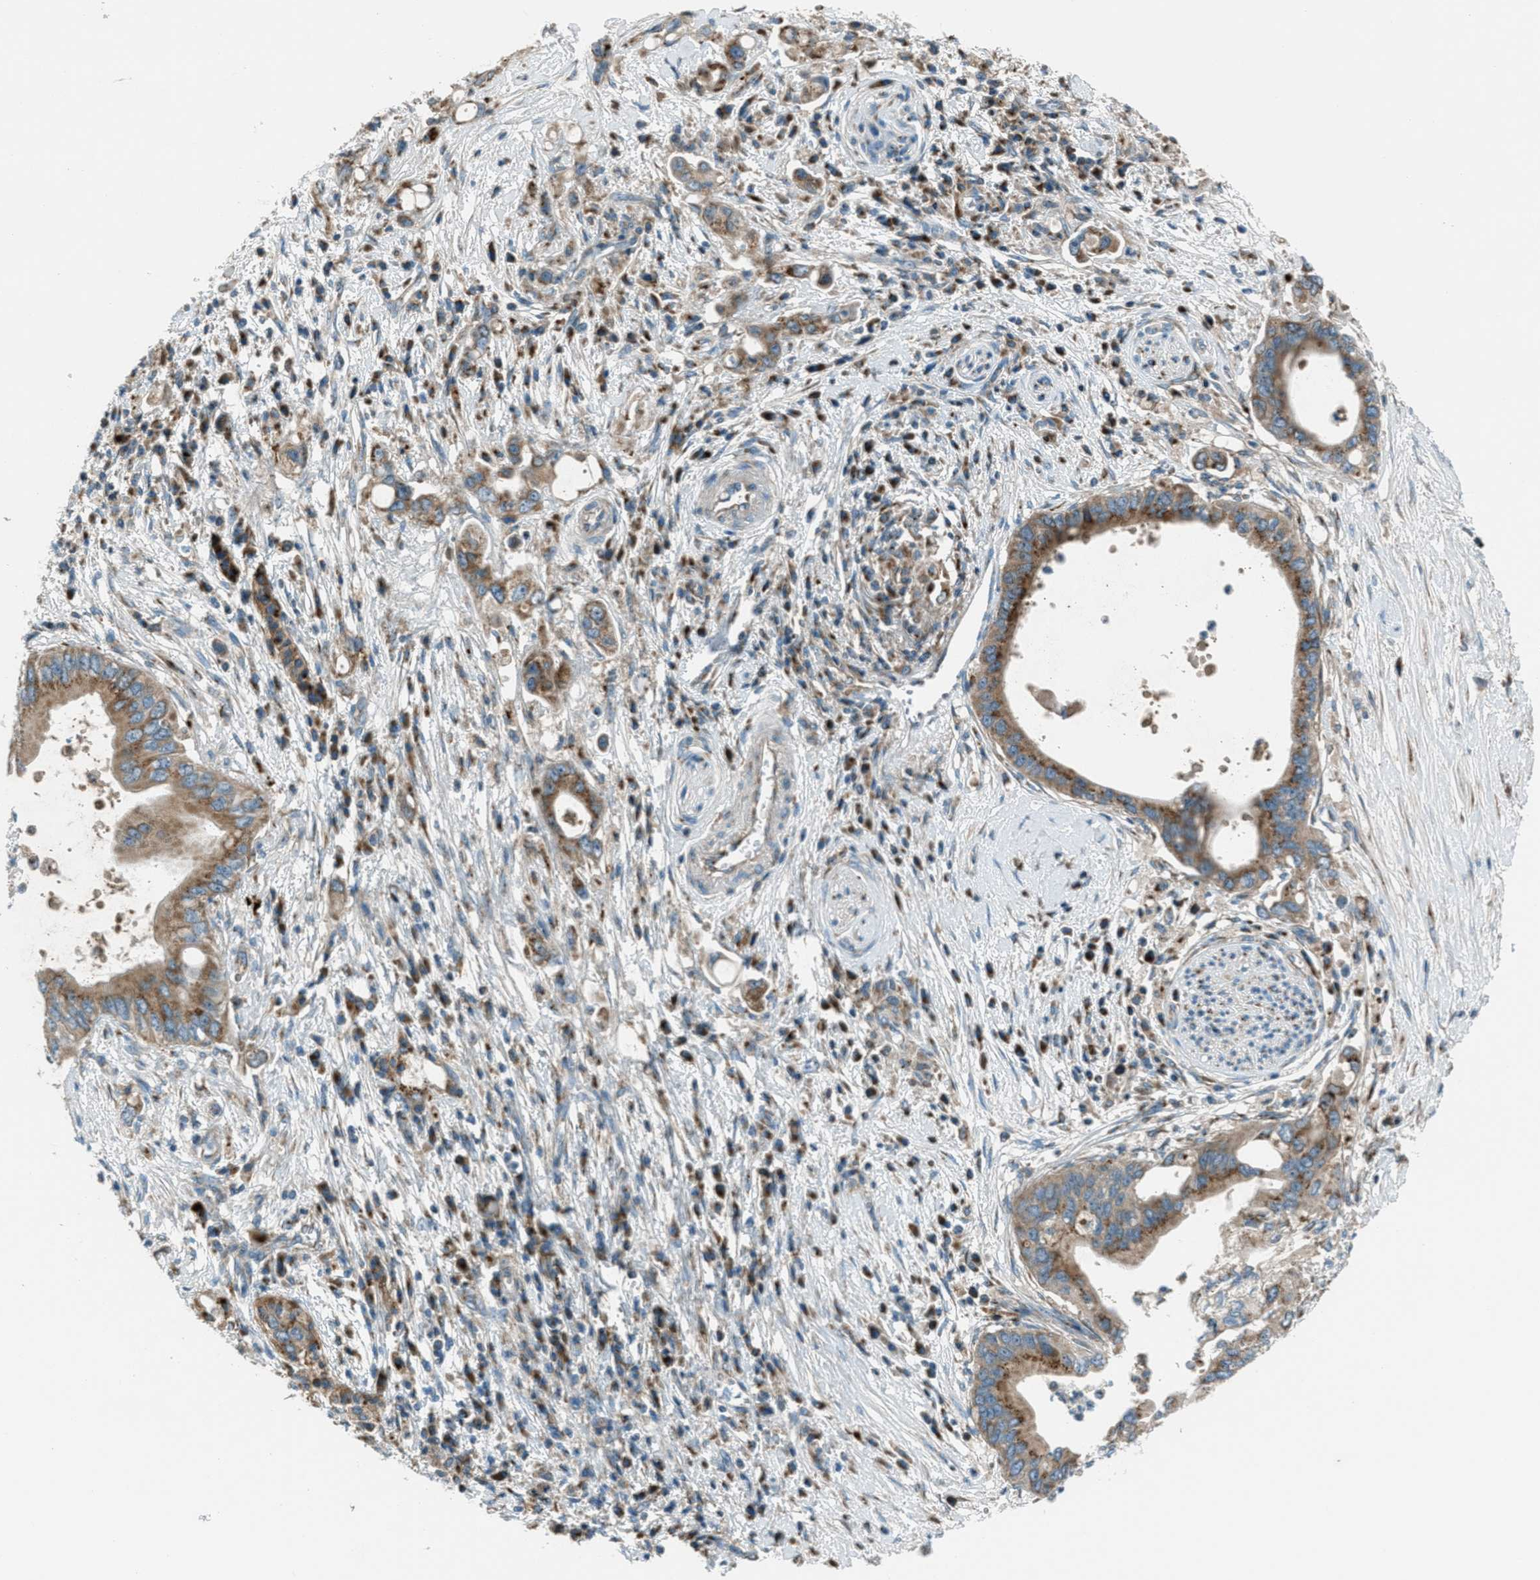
{"staining": {"intensity": "moderate", "quantity": ">75%", "location": "cytoplasmic/membranous"}, "tissue": "pancreatic cancer", "cell_type": "Tumor cells", "image_type": "cancer", "snomed": [{"axis": "morphology", "description": "Adenocarcinoma, NOS"}, {"axis": "topography", "description": "Pancreas"}], "caption": "Tumor cells demonstrate moderate cytoplasmic/membranous expression in approximately >75% of cells in pancreatic cancer (adenocarcinoma).", "gene": "BCKDK", "patient": {"sex": "female", "age": 73}}